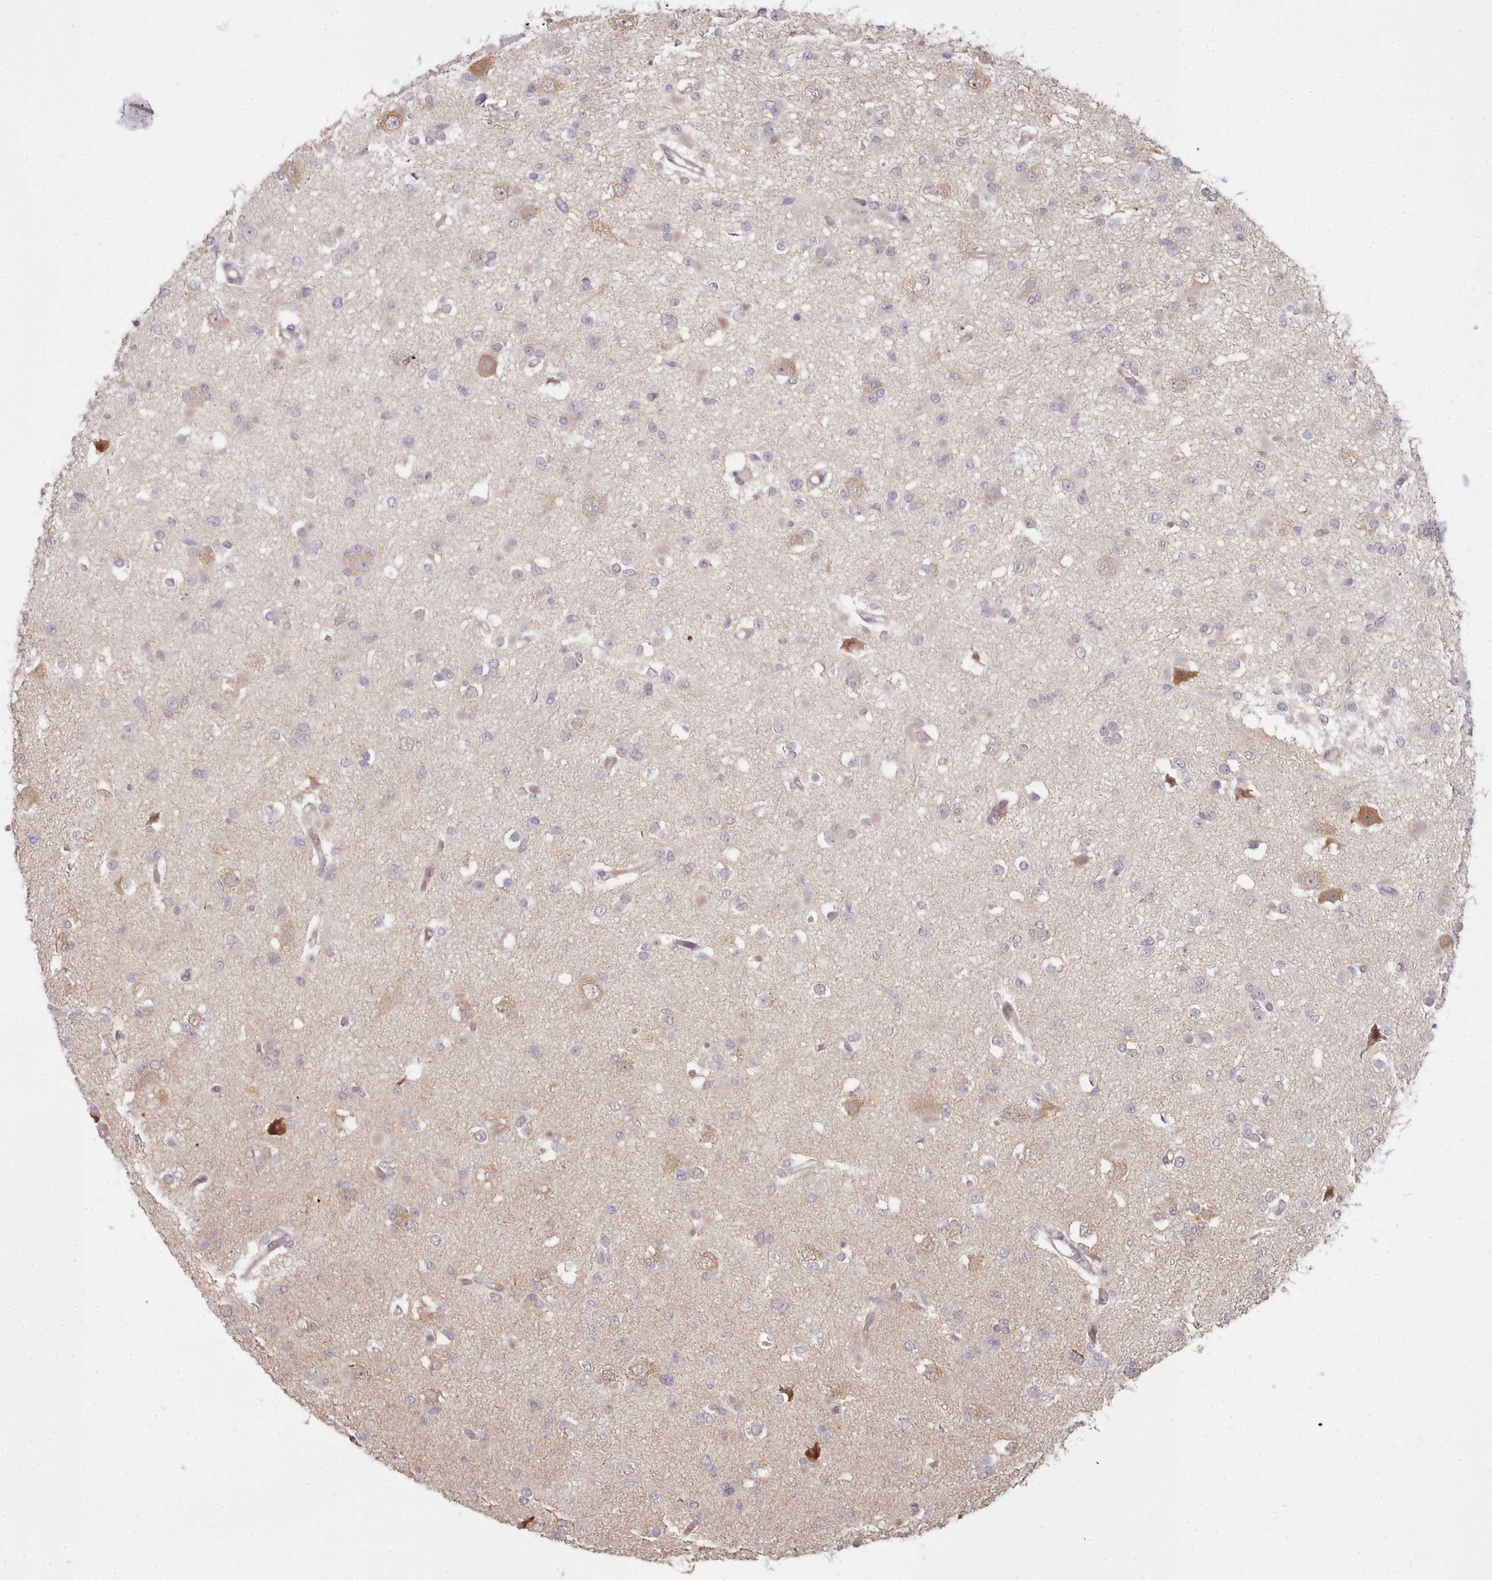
{"staining": {"intensity": "weak", "quantity": "25%-75%", "location": "cytoplasmic/membranous"}, "tissue": "glioma", "cell_type": "Tumor cells", "image_type": "cancer", "snomed": [{"axis": "morphology", "description": "Glioma, malignant, Low grade"}, {"axis": "topography", "description": "Brain"}], "caption": "A brown stain labels weak cytoplasmic/membranous positivity of a protein in human glioma tumor cells.", "gene": "TRIM26", "patient": {"sex": "female", "age": 22}}